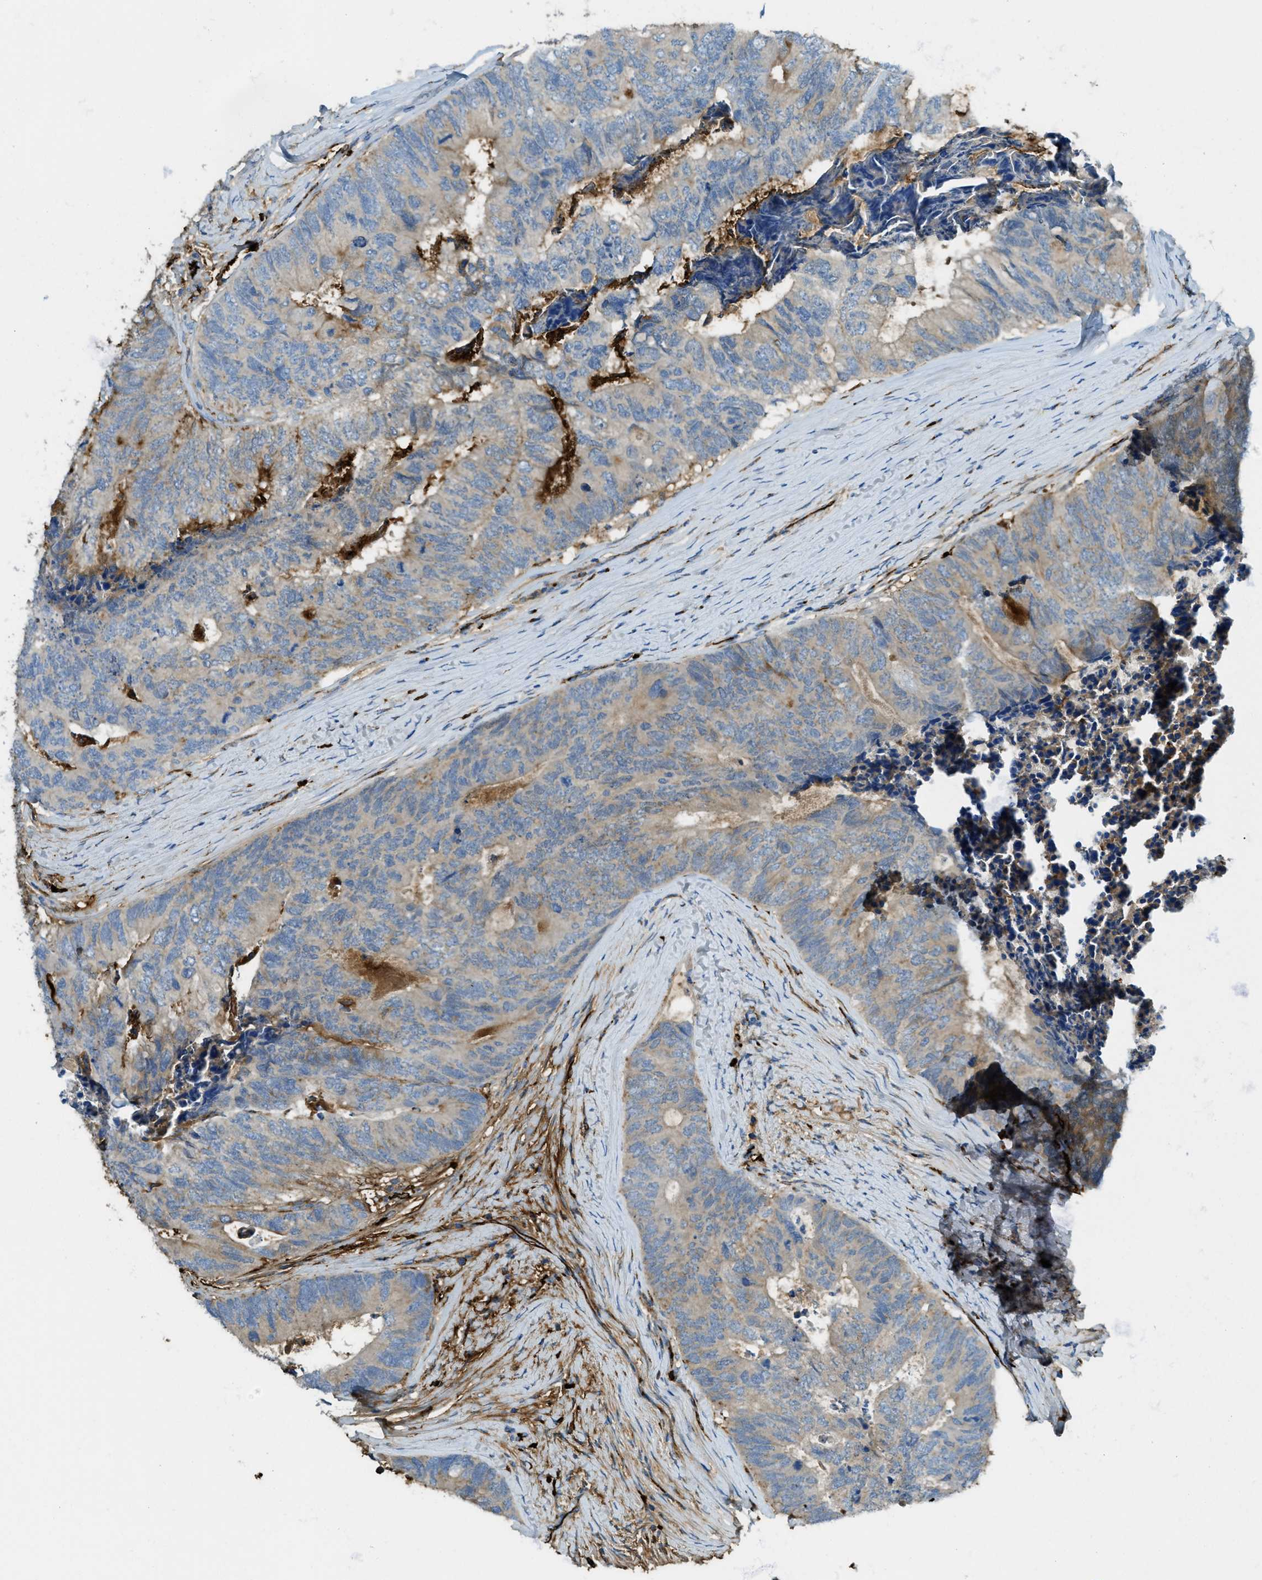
{"staining": {"intensity": "weak", "quantity": "<25%", "location": "cytoplasmic/membranous"}, "tissue": "colorectal cancer", "cell_type": "Tumor cells", "image_type": "cancer", "snomed": [{"axis": "morphology", "description": "Adenocarcinoma, NOS"}, {"axis": "topography", "description": "Colon"}], "caption": "Tumor cells are negative for protein expression in human adenocarcinoma (colorectal). (Immunohistochemistry (ihc), brightfield microscopy, high magnification).", "gene": "TRIM59", "patient": {"sex": "female", "age": 67}}